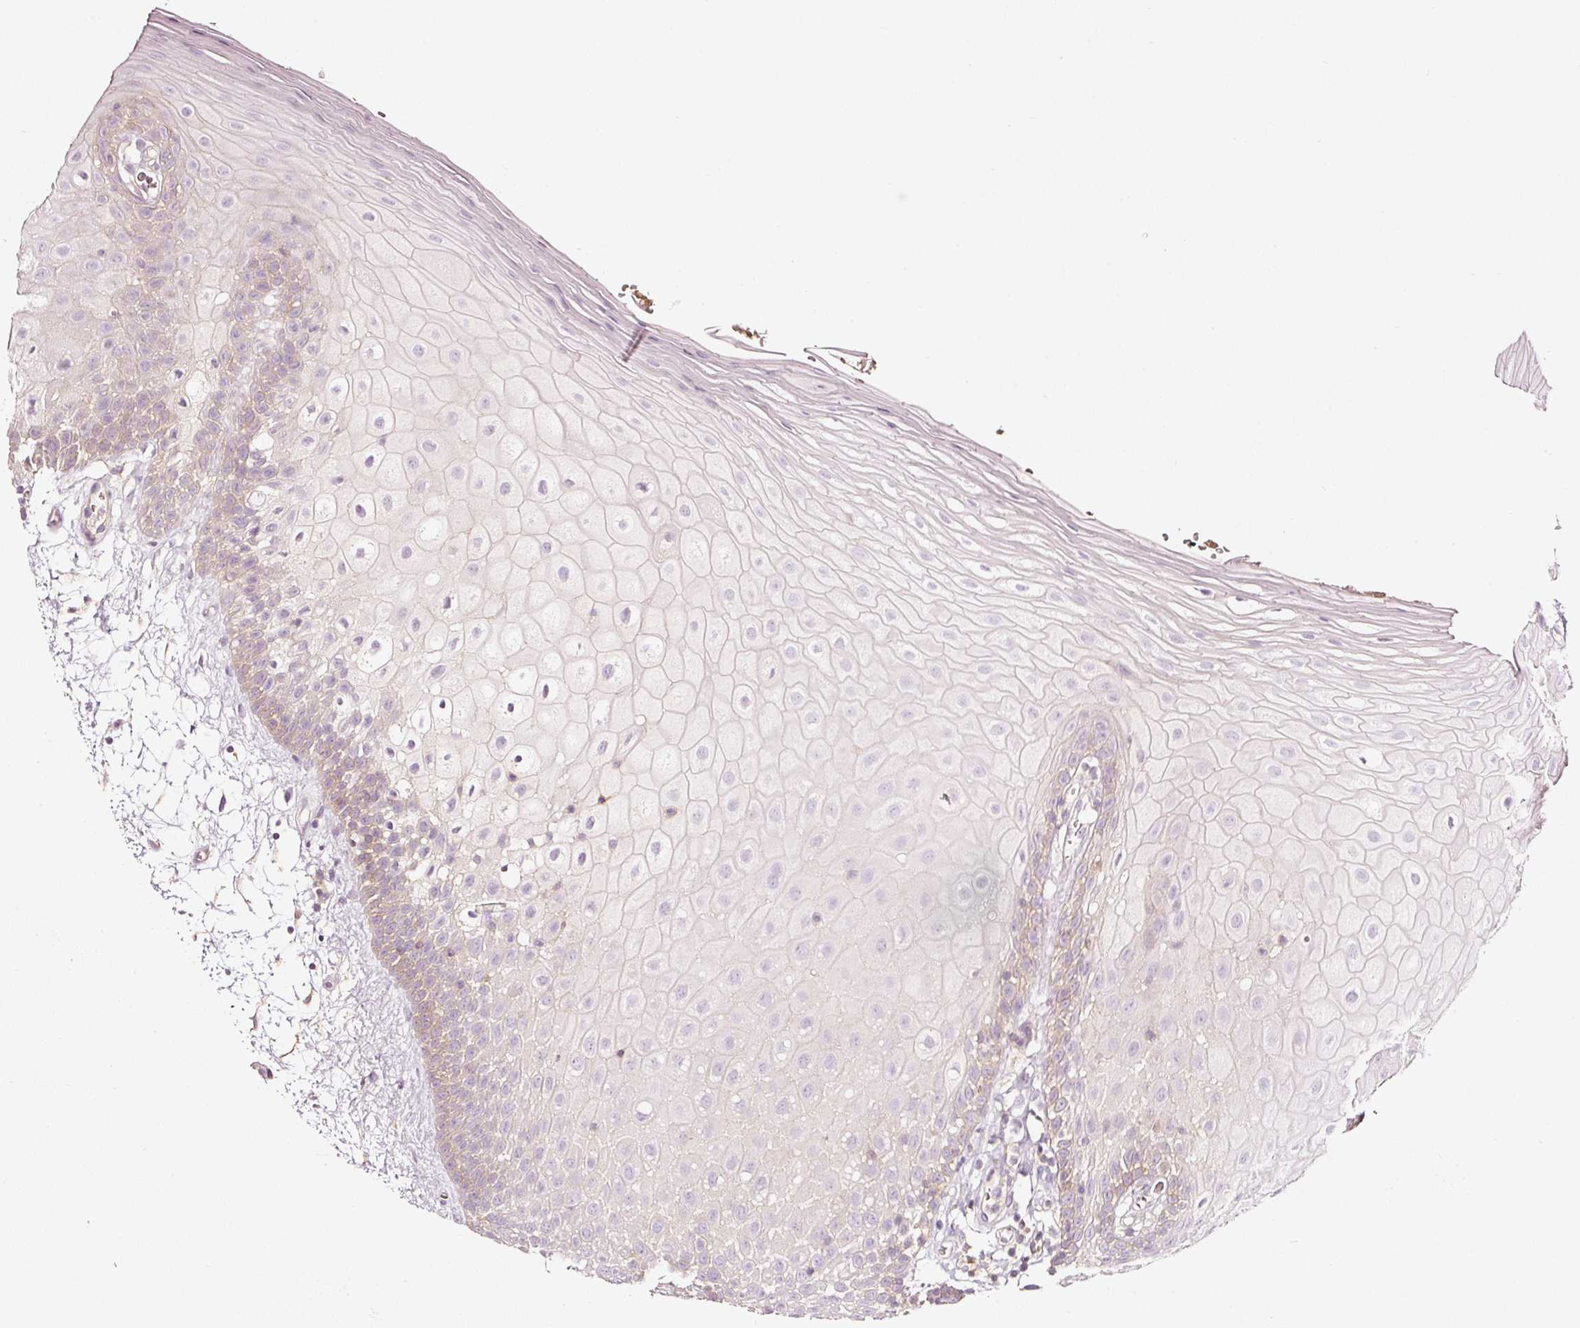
{"staining": {"intensity": "weak", "quantity": "25%-75%", "location": "cytoplasmic/membranous"}, "tissue": "oral mucosa", "cell_type": "Squamous epithelial cells", "image_type": "normal", "snomed": [{"axis": "morphology", "description": "Normal tissue, NOS"}, {"axis": "morphology", "description": "Squamous cell carcinoma, NOS"}, {"axis": "topography", "description": "Oral tissue"}, {"axis": "topography", "description": "Tounge, NOS"}, {"axis": "topography", "description": "Head-Neck"}], "caption": "Oral mucosa stained with DAB (3,3'-diaminobenzidine) immunohistochemistry (IHC) demonstrates low levels of weak cytoplasmic/membranous staining in approximately 25%-75% of squamous epithelial cells.", "gene": "CD47", "patient": {"sex": "male", "age": 76}}